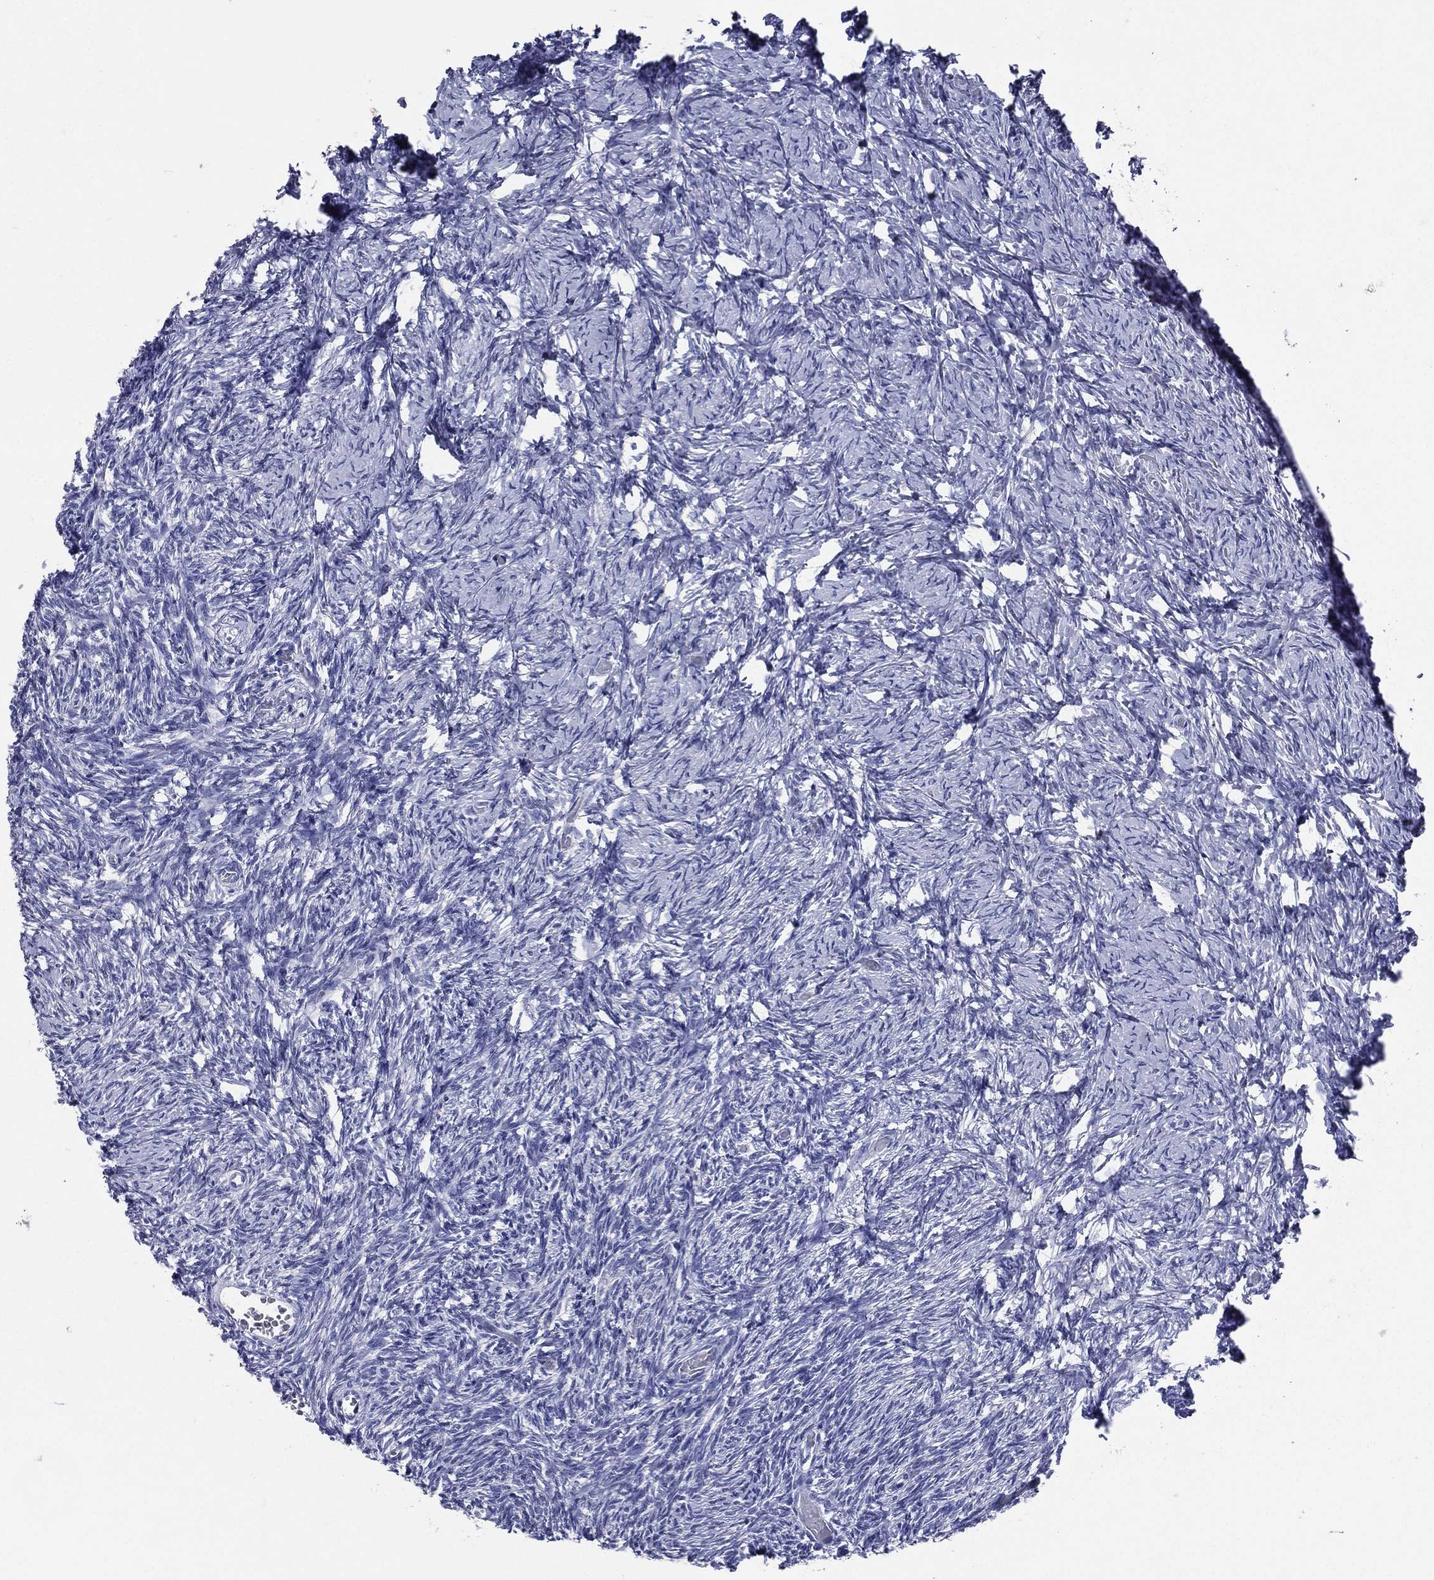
{"staining": {"intensity": "negative", "quantity": "none", "location": "none"}, "tissue": "ovary", "cell_type": "Follicle cells", "image_type": "normal", "snomed": [{"axis": "morphology", "description": "Normal tissue, NOS"}, {"axis": "topography", "description": "Ovary"}], "caption": "IHC histopathology image of normal human ovary stained for a protein (brown), which exhibits no expression in follicle cells.", "gene": "TGM1", "patient": {"sex": "female", "age": 39}}